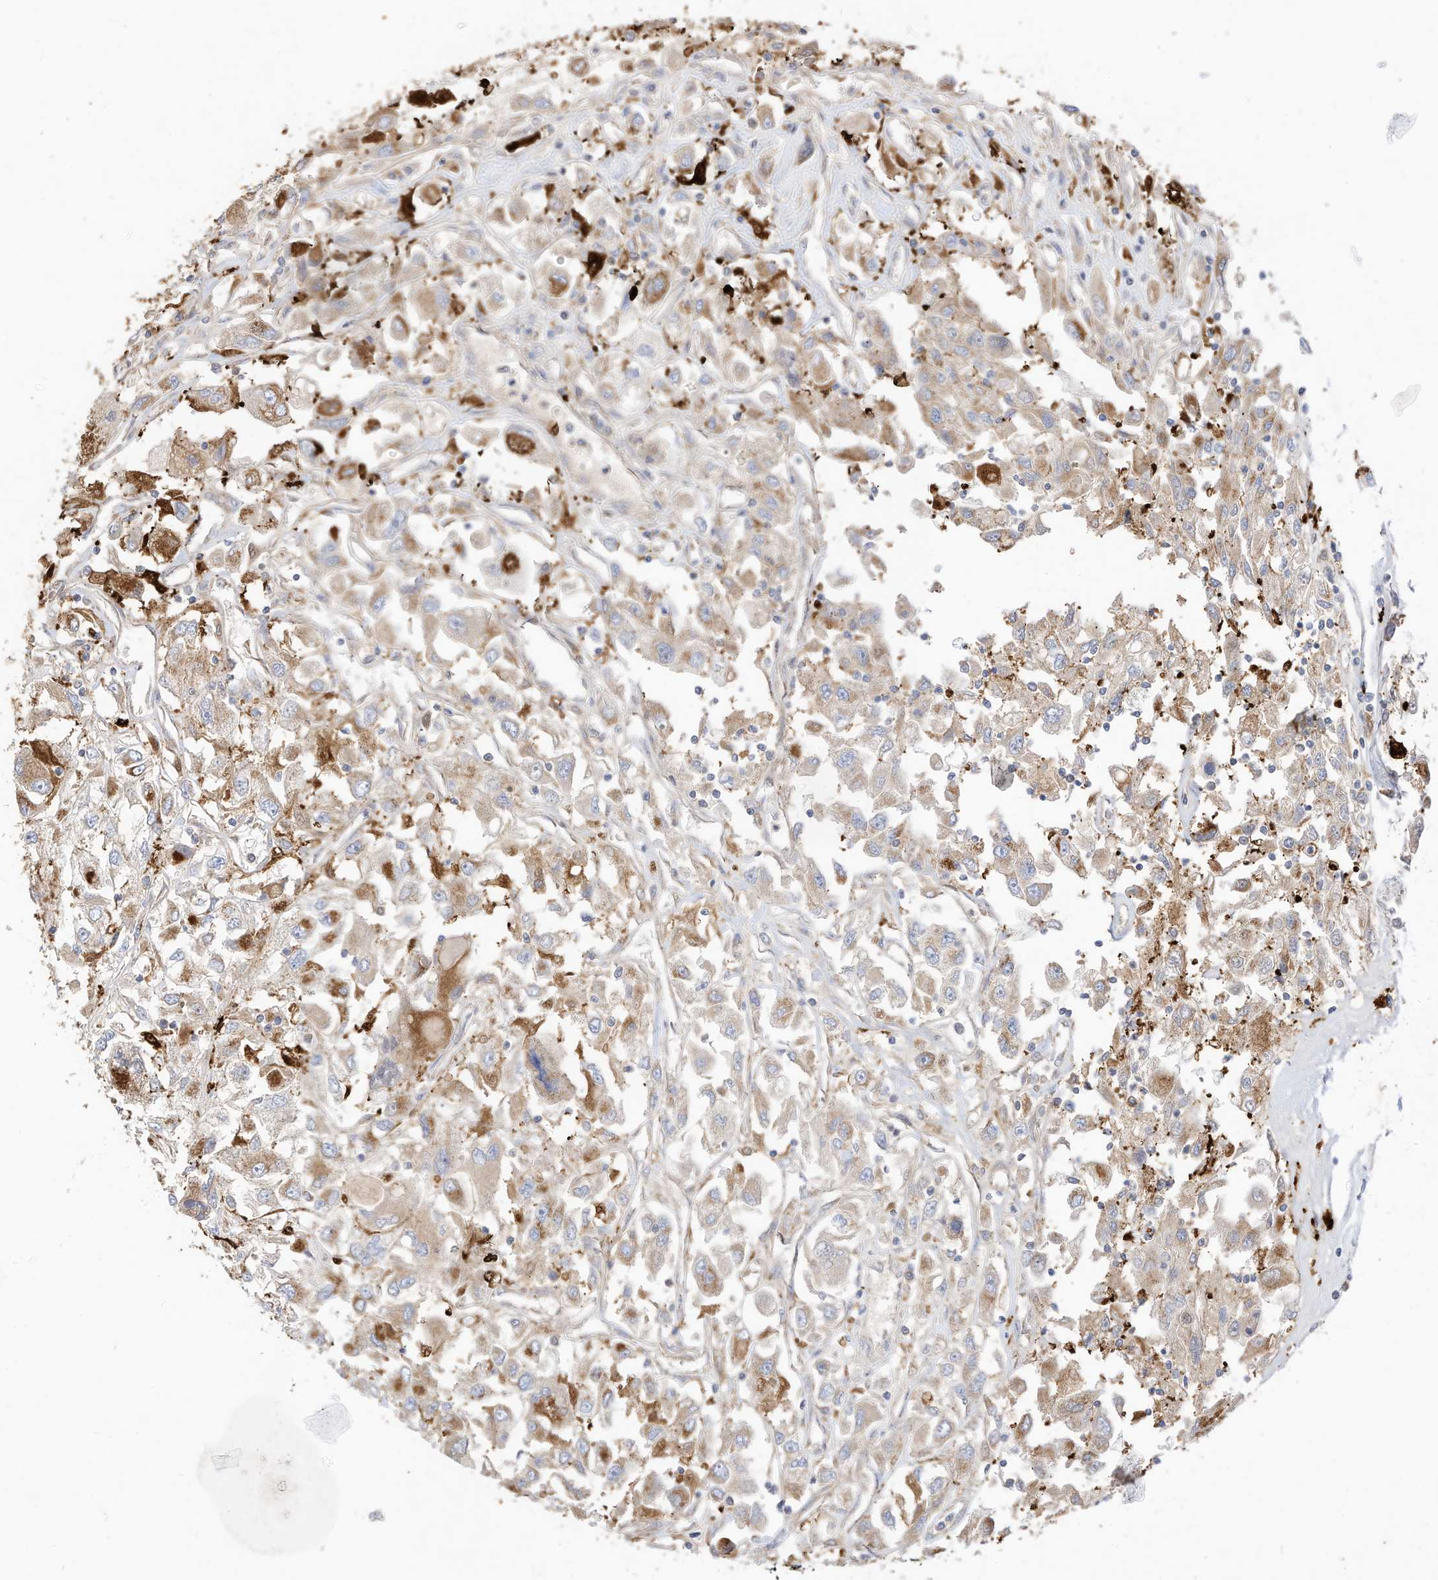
{"staining": {"intensity": "moderate", "quantity": ">75%", "location": "cytoplasmic/membranous"}, "tissue": "renal cancer", "cell_type": "Tumor cells", "image_type": "cancer", "snomed": [{"axis": "morphology", "description": "Adenocarcinoma, NOS"}, {"axis": "topography", "description": "Kidney"}], "caption": "A medium amount of moderate cytoplasmic/membranous staining is present in approximately >75% of tumor cells in renal cancer tissue.", "gene": "RHOH", "patient": {"sex": "female", "age": 52}}